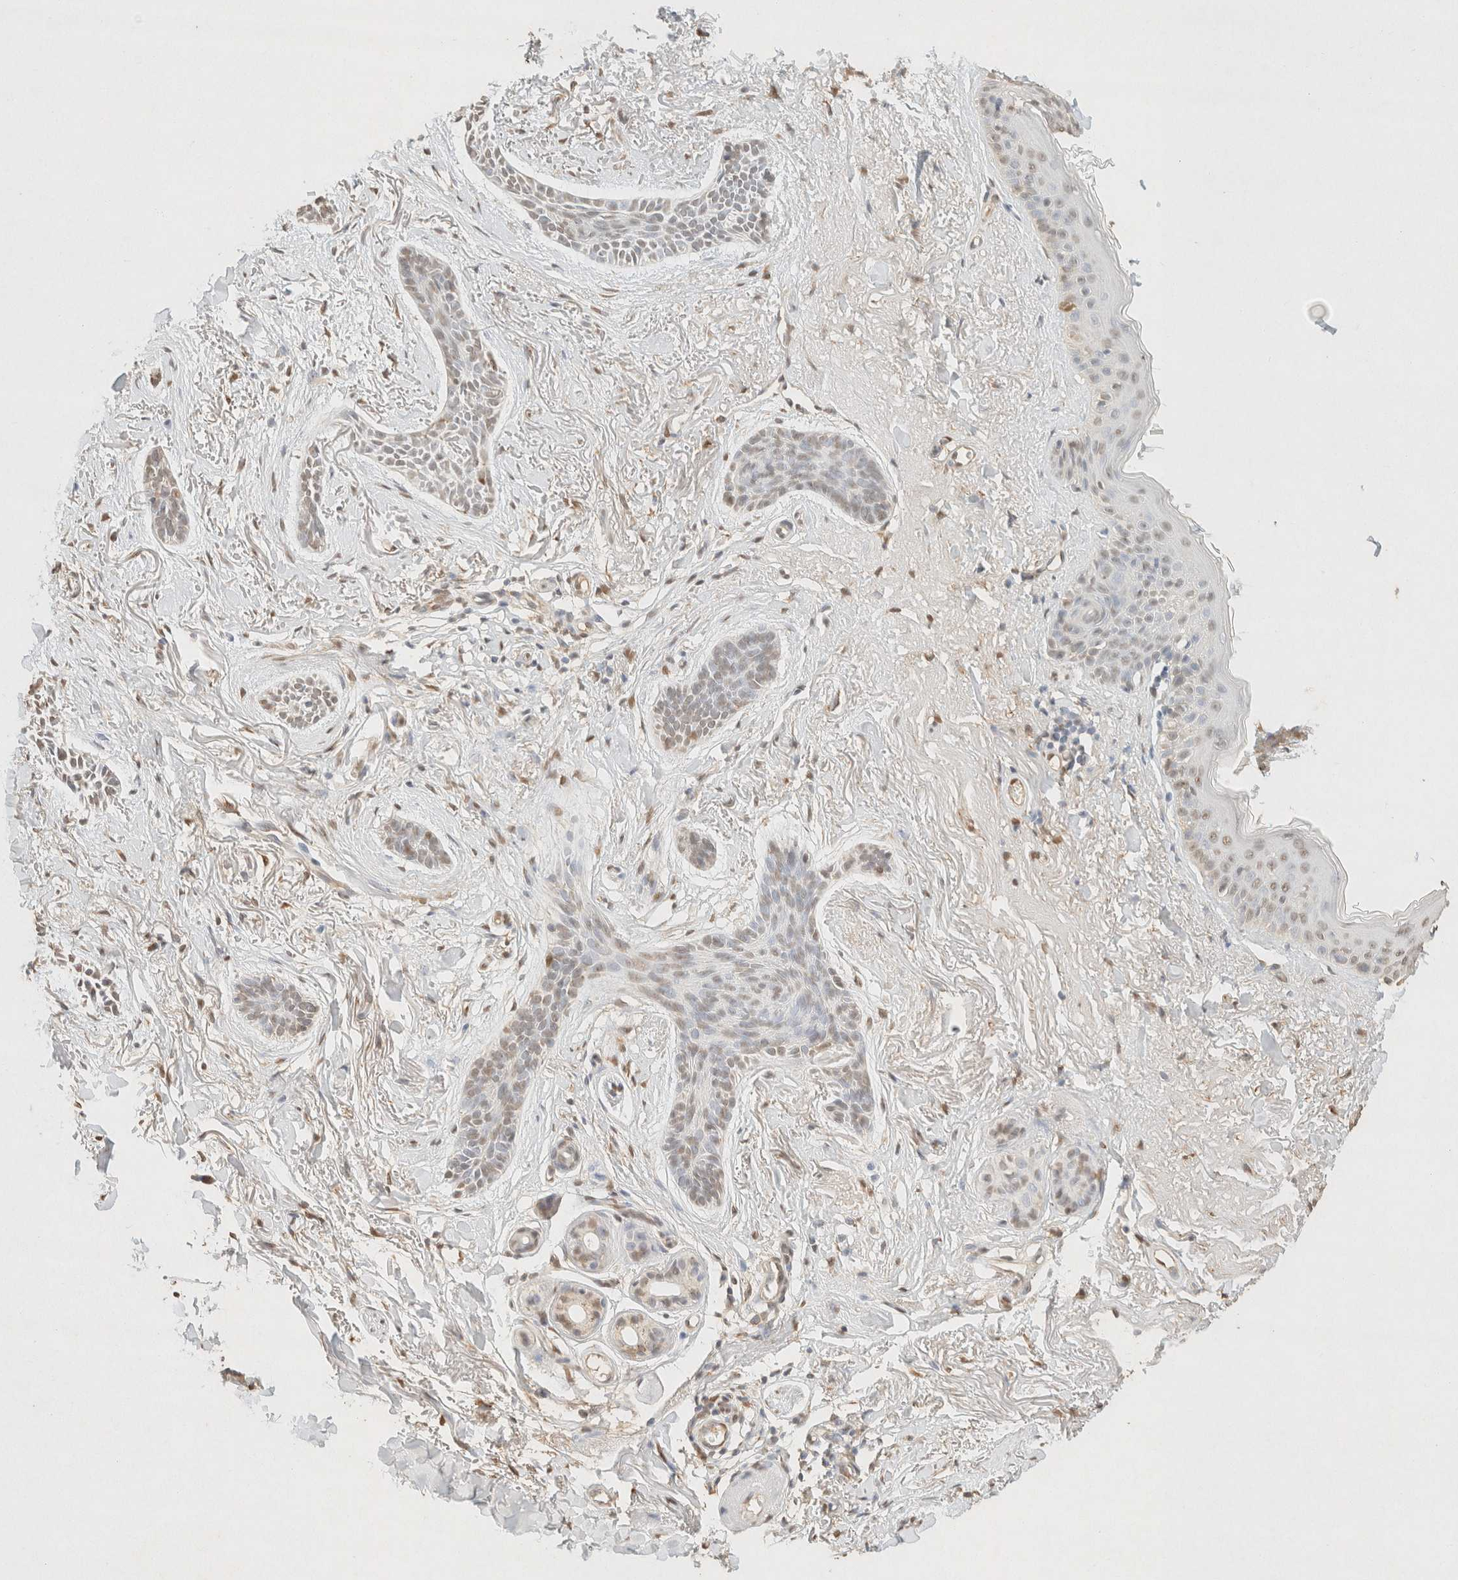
{"staining": {"intensity": "weak", "quantity": ">75%", "location": "nuclear"}, "tissue": "skin cancer", "cell_type": "Tumor cells", "image_type": "cancer", "snomed": [{"axis": "morphology", "description": "Basal cell carcinoma"}, {"axis": "topography", "description": "Skin"}], "caption": "Skin cancer (basal cell carcinoma) tissue demonstrates weak nuclear staining in about >75% of tumor cells, visualized by immunohistochemistry.", "gene": "S100A13", "patient": {"sex": "female", "age": 84}}